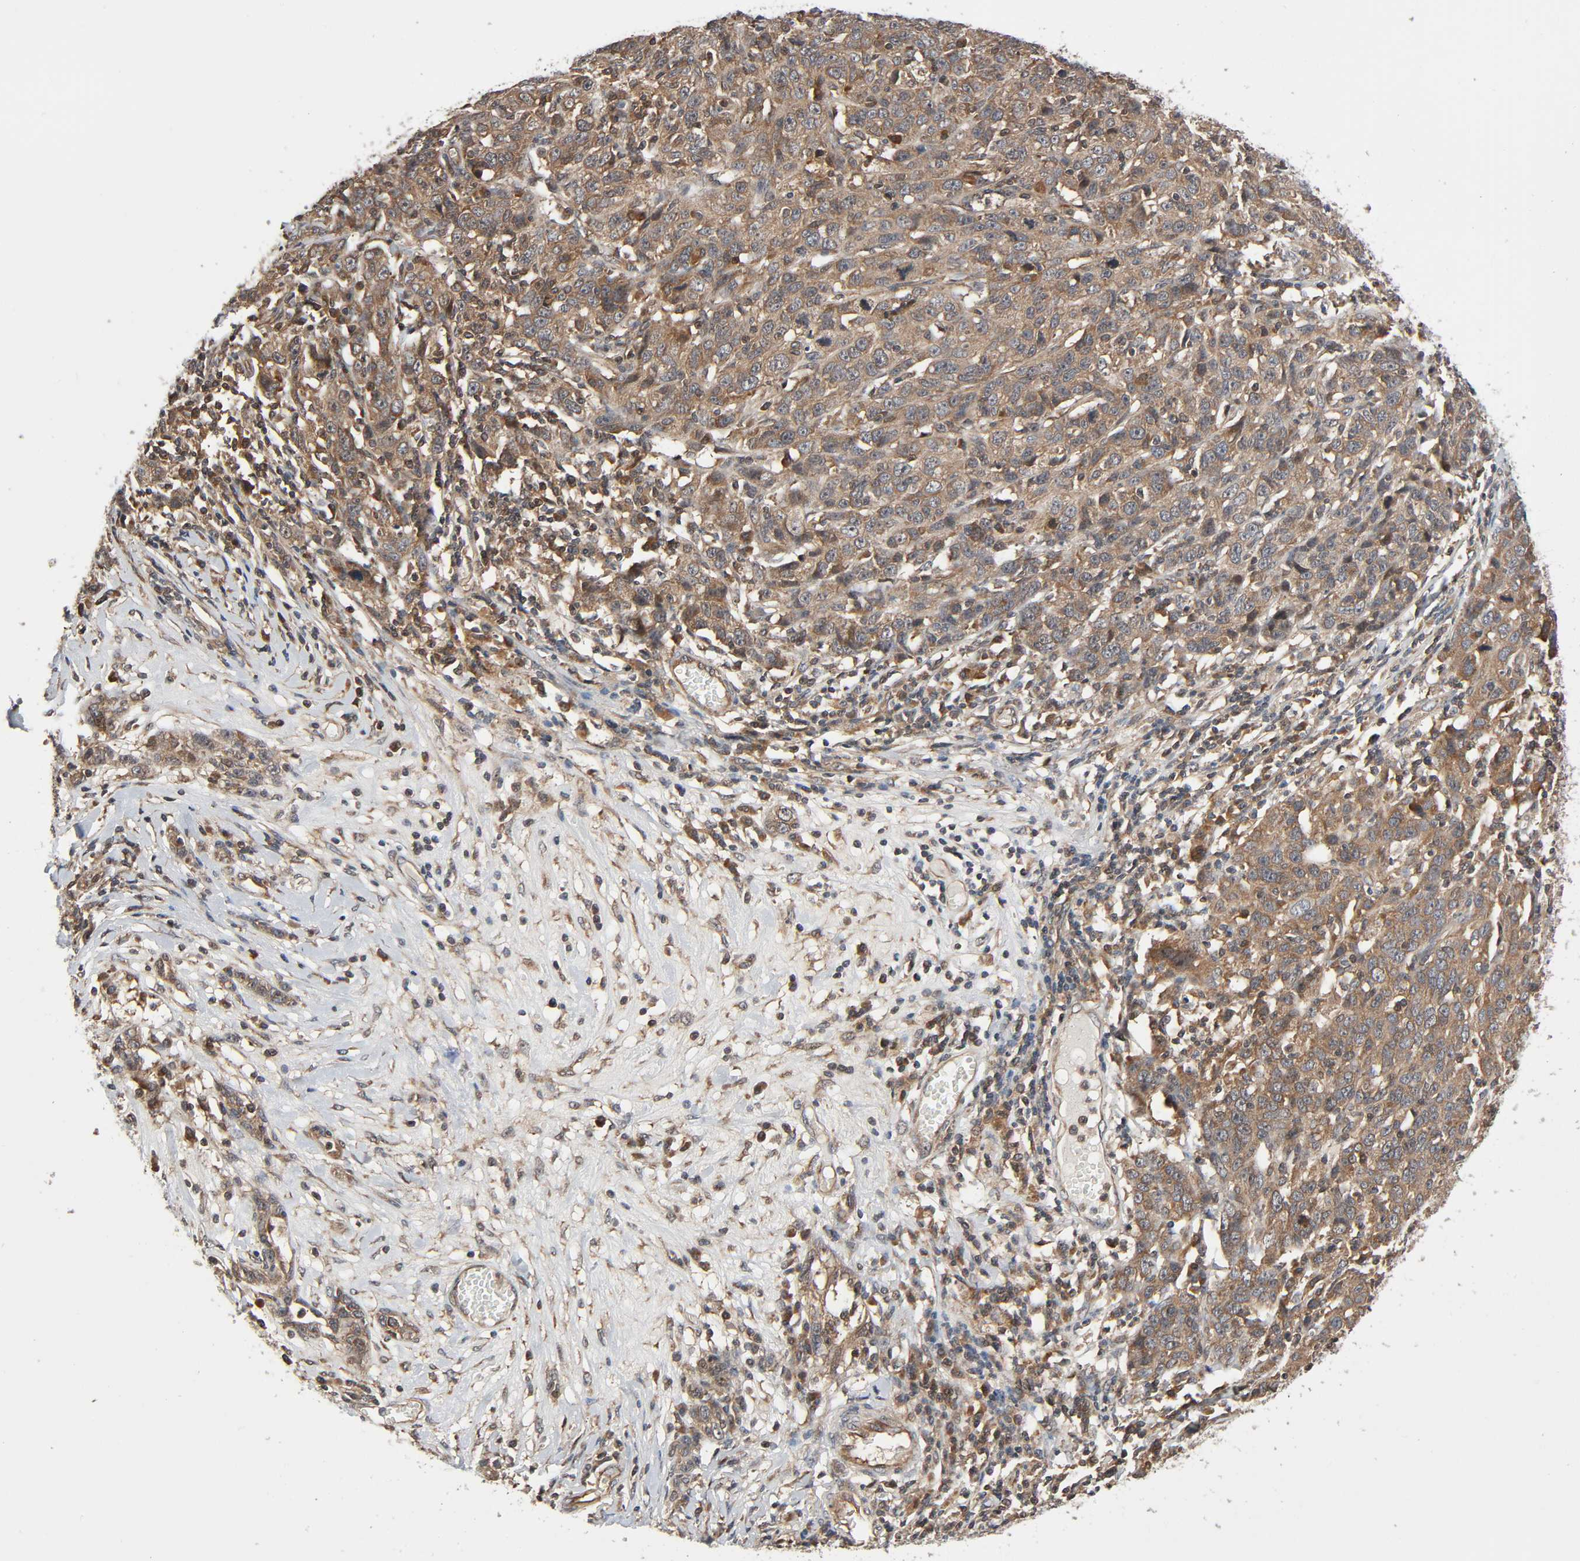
{"staining": {"intensity": "moderate", "quantity": ">75%", "location": "cytoplasmic/membranous"}, "tissue": "ovarian cancer", "cell_type": "Tumor cells", "image_type": "cancer", "snomed": [{"axis": "morphology", "description": "Cystadenocarcinoma, serous, NOS"}, {"axis": "topography", "description": "Ovary"}], "caption": "DAB (3,3'-diaminobenzidine) immunohistochemical staining of human ovarian serous cystadenocarcinoma reveals moderate cytoplasmic/membranous protein staining in about >75% of tumor cells.", "gene": "PPP2R1B", "patient": {"sex": "female", "age": 71}}